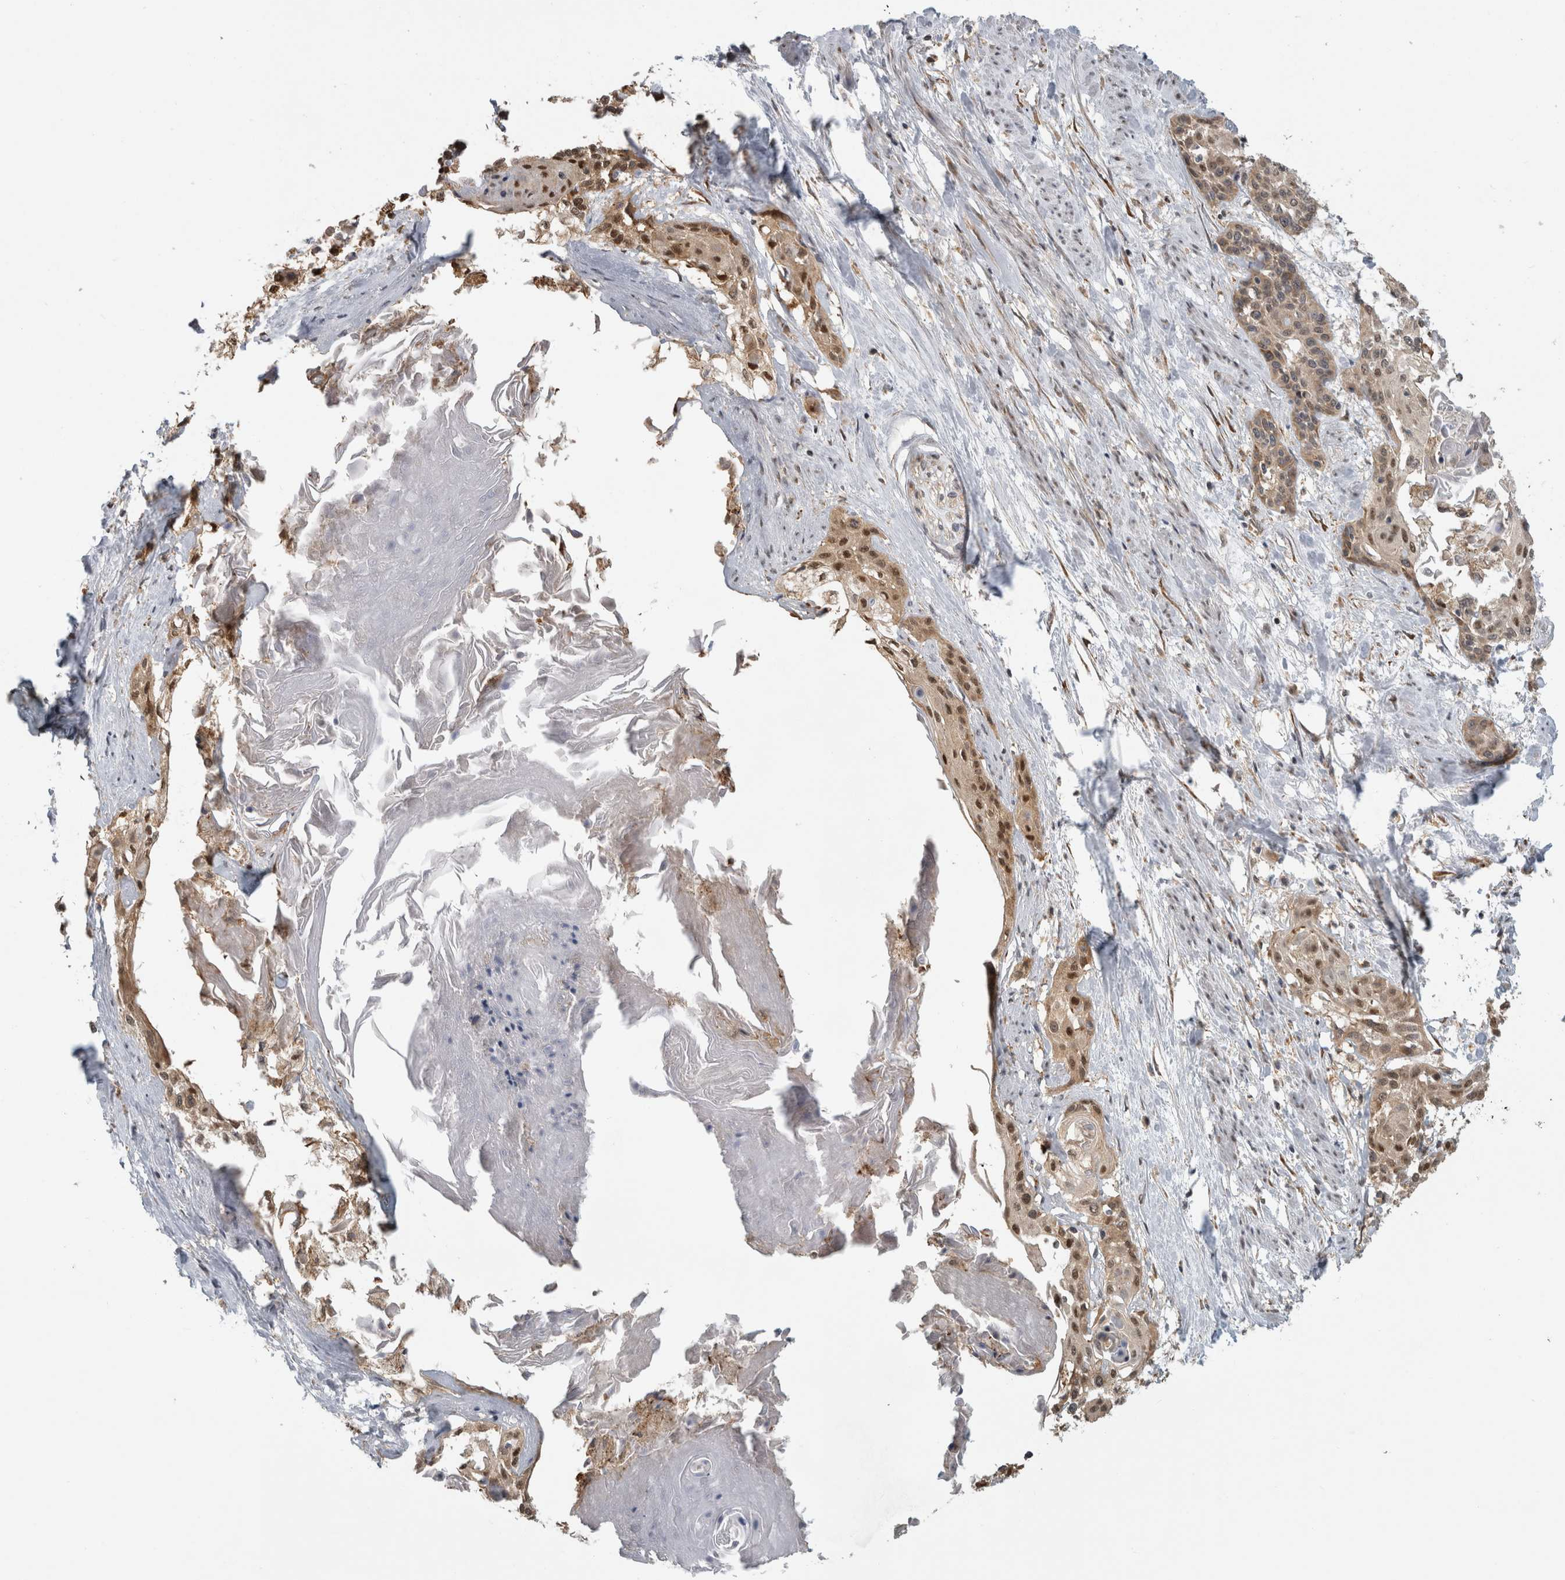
{"staining": {"intensity": "moderate", "quantity": ">75%", "location": "cytoplasmic/membranous,nuclear"}, "tissue": "cervical cancer", "cell_type": "Tumor cells", "image_type": "cancer", "snomed": [{"axis": "morphology", "description": "Squamous cell carcinoma, NOS"}, {"axis": "topography", "description": "Cervix"}], "caption": "Tumor cells exhibit moderate cytoplasmic/membranous and nuclear staining in approximately >75% of cells in cervical cancer (squamous cell carcinoma).", "gene": "PARP6", "patient": {"sex": "female", "age": 57}}